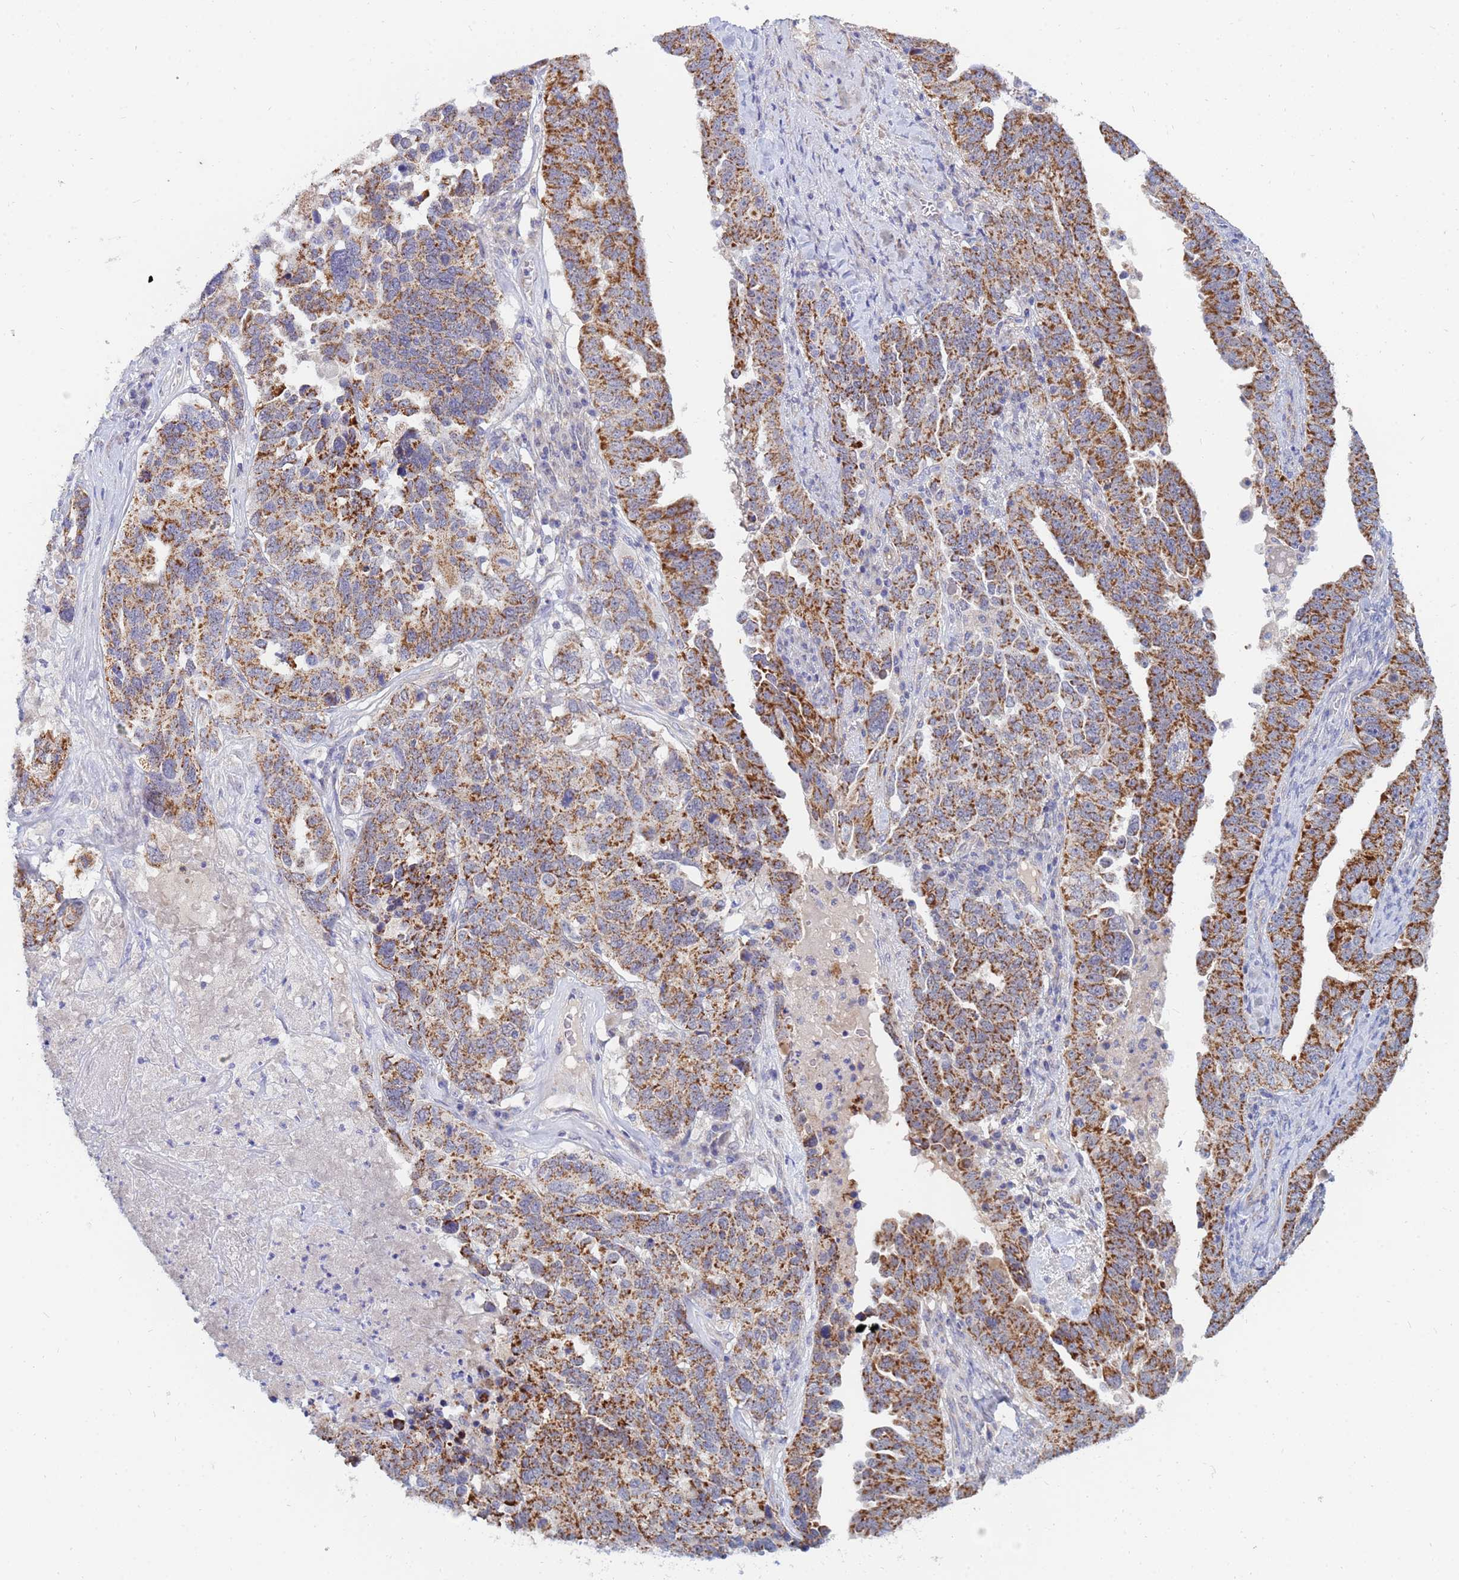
{"staining": {"intensity": "moderate", "quantity": ">75%", "location": "cytoplasmic/membranous"}, "tissue": "ovarian cancer", "cell_type": "Tumor cells", "image_type": "cancer", "snomed": [{"axis": "morphology", "description": "Carcinoma, endometroid"}, {"axis": "topography", "description": "Ovary"}], "caption": "Immunohistochemistry (IHC) staining of ovarian cancer, which reveals medium levels of moderate cytoplasmic/membranous staining in approximately >75% of tumor cells indicating moderate cytoplasmic/membranous protein positivity. The staining was performed using DAB (brown) for protein detection and nuclei were counterstained in hematoxylin (blue).", "gene": "SDR39U1", "patient": {"sex": "female", "age": 62}}